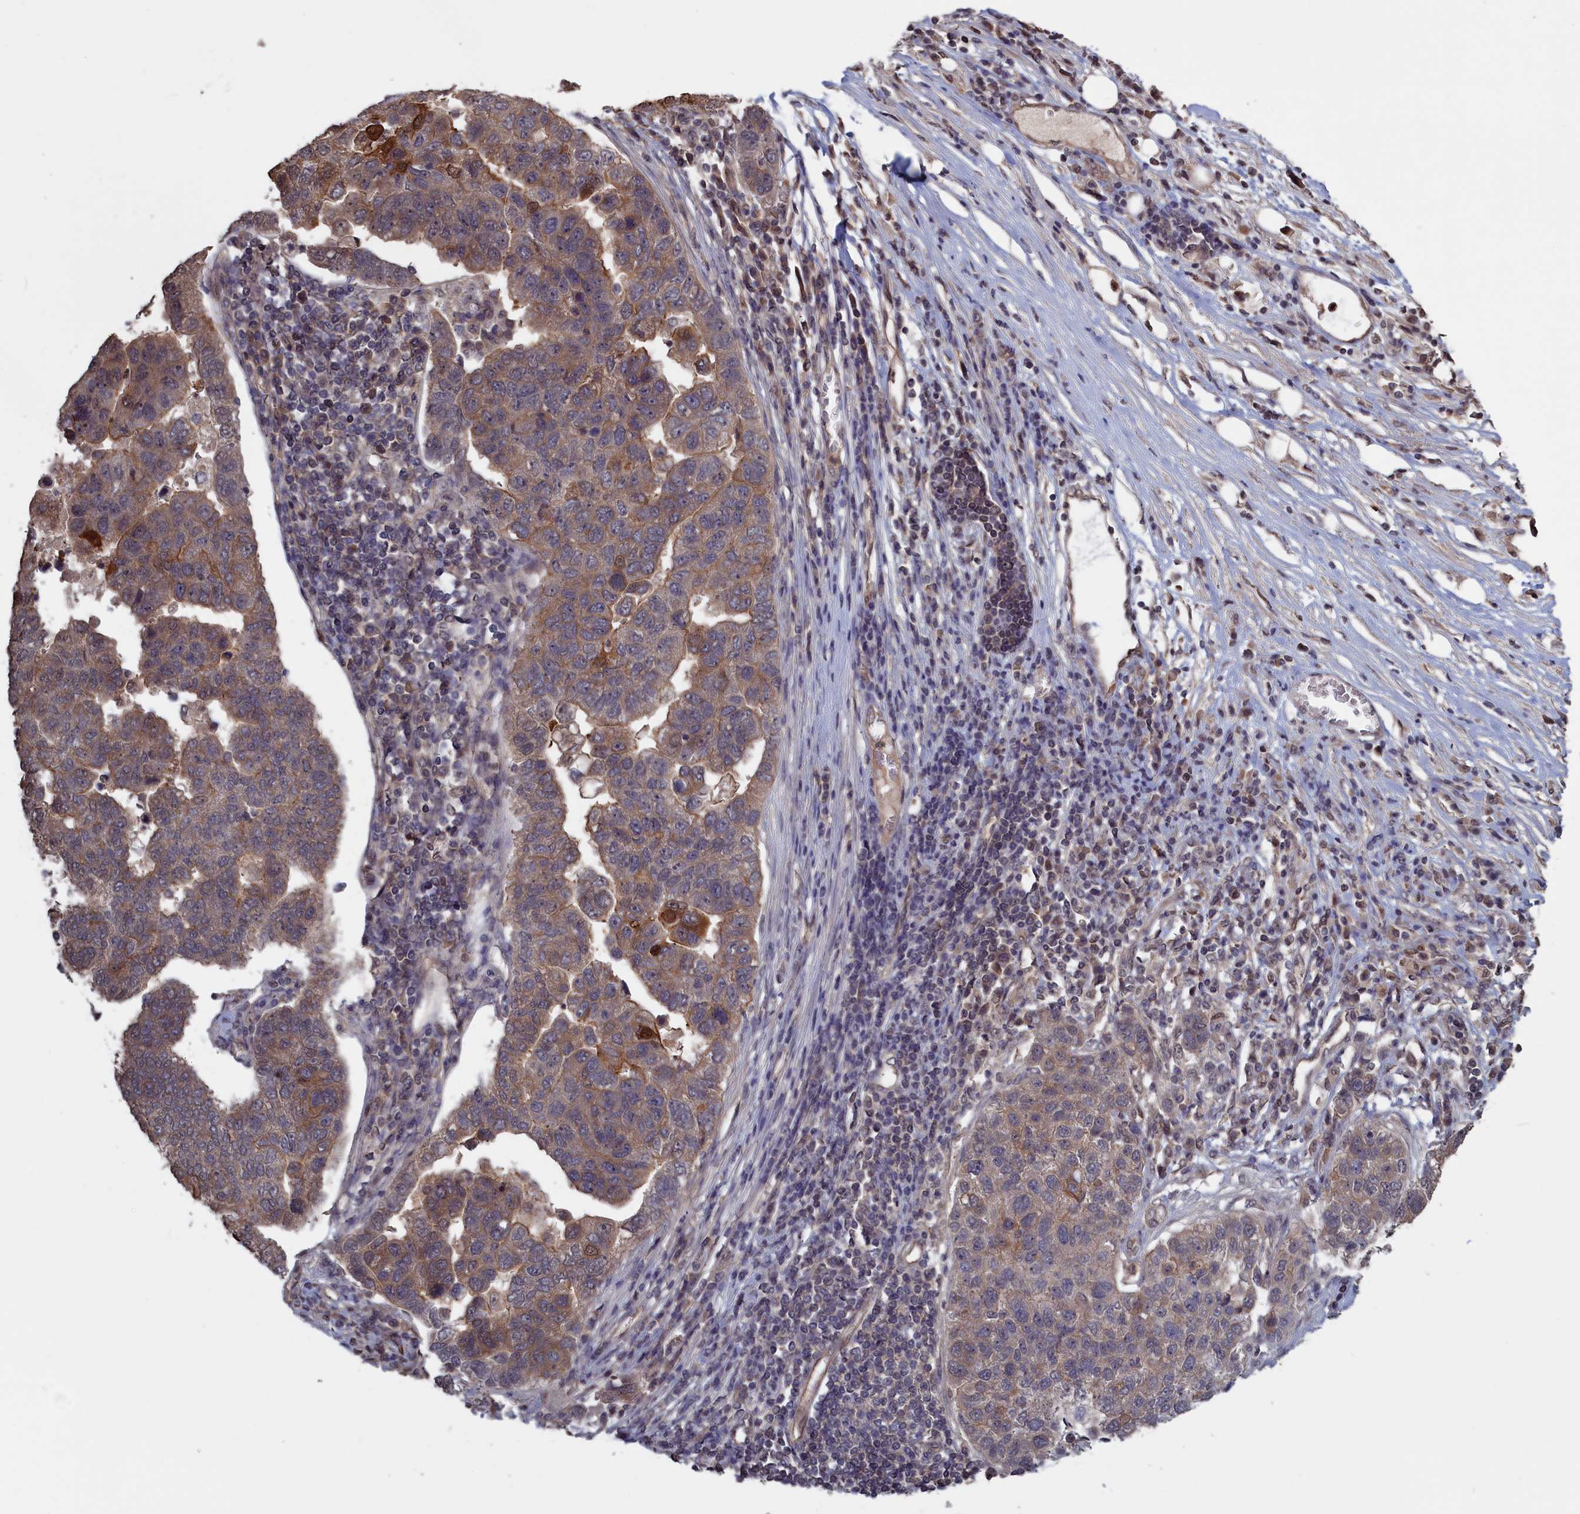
{"staining": {"intensity": "weak", "quantity": "25%-75%", "location": "cytoplasmic/membranous"}, "tissue": "pancreatic cancer", "cell_type": "Tumor cells", "image_type": "cancer", "snomed": [{"axis": "morphology", "description": "Adenocarcinoma, NOS"}, {"axis": "topography", "description": "Pancreas"}], "caption": "A high-resolution image shows immunohistochemistry (IHC) staining of adenocarcinoma (pancreatic), which demonstrates weak cytoplasmic/membranous expression in approximately 25%-75% of tumor cells.", "gene": "PLP2", "patient": {"sex": "female", "age": 61}}